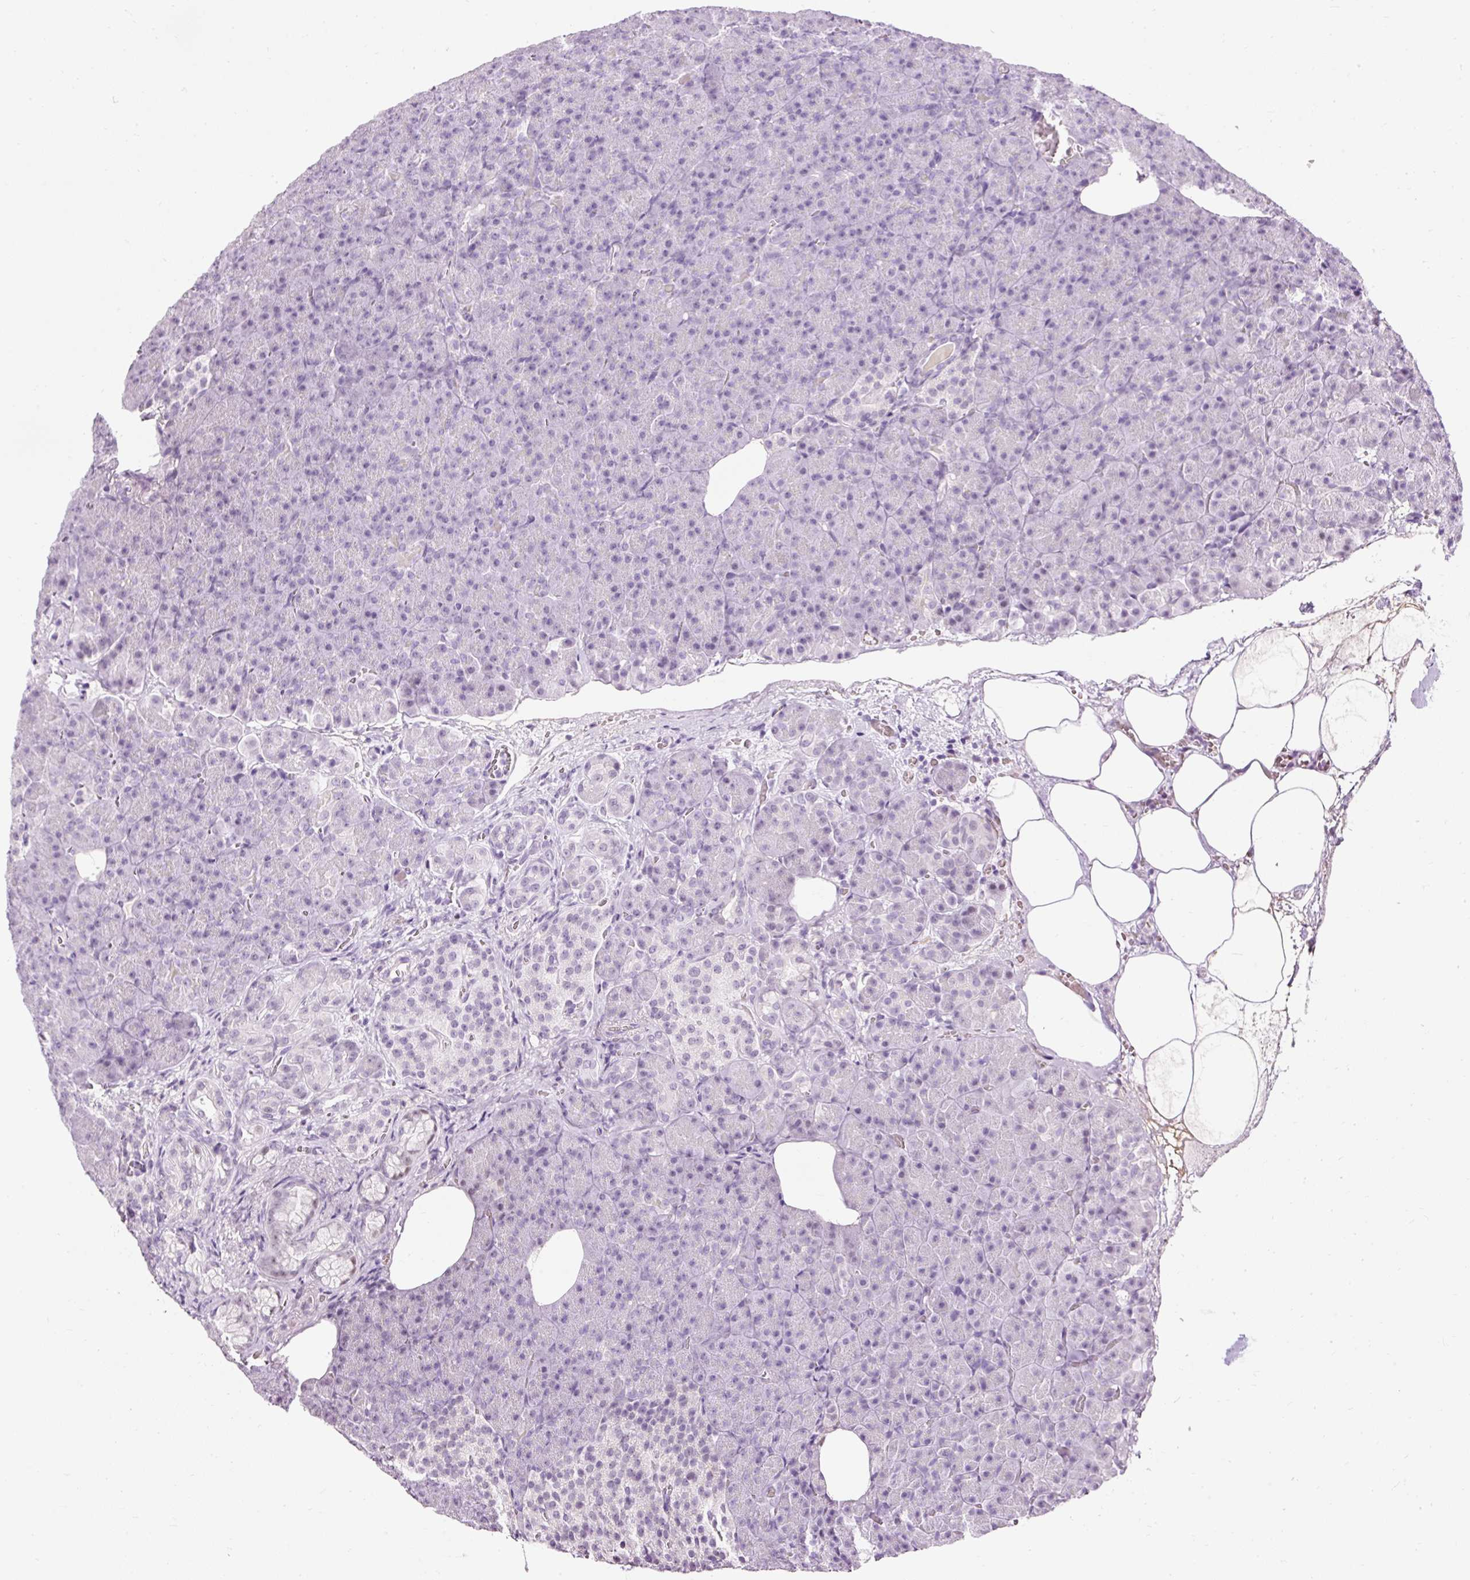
{"staining": {"intensity": "negative", "quantity": "none", "location": "none"}, "tissue": "pancreas", "cell_type": "Exocrine glandular cells", "image_type": "normal", "snomed": [{"axis": "morphology", "description": "Normal tissue, NOS"}, {"axis": "topography", "description": "Pancreas"}], "caption": "An IHC micrograph of normal pancreas is shown. There is no staining in exocrine glandular cells of pancreas.", "gene": "PDE6B", "patient": {"sex": "female", "age": 74}}